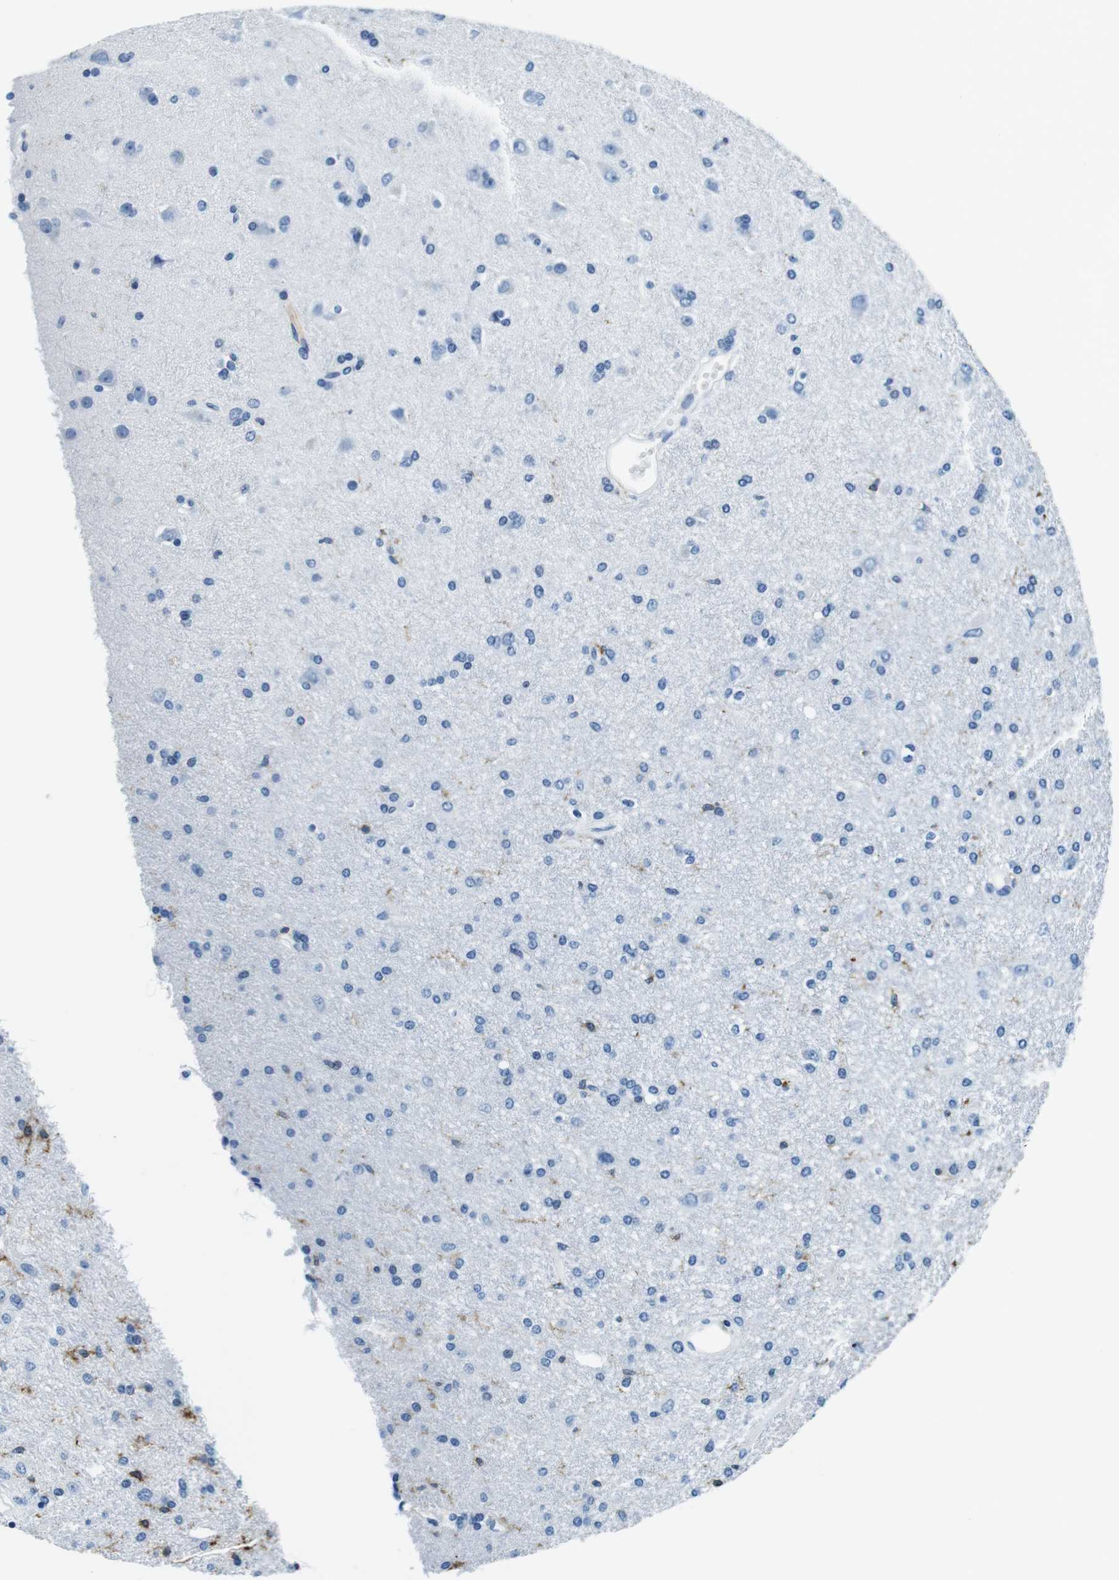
{"staining": {"intensity": "negative", "quantity": "none", "location": "none"}, "tissue": "glioma", "cell_type": "Tumor cells", "image_type": "cancer", "snomed": [{"axis": "morphology", "description": "Glioma, malignant, High grade"}, {"axis": "topography", "description": "Brain"}], "caption": "High power microscopy photomicrograph of an immunohistochemistry photomicrograph of malignant glioma (high-grade), revealing no significant staining in tumor cells.", "gene": "HLA-DRB1", "patient": {"sex": "female", "age": 59}}